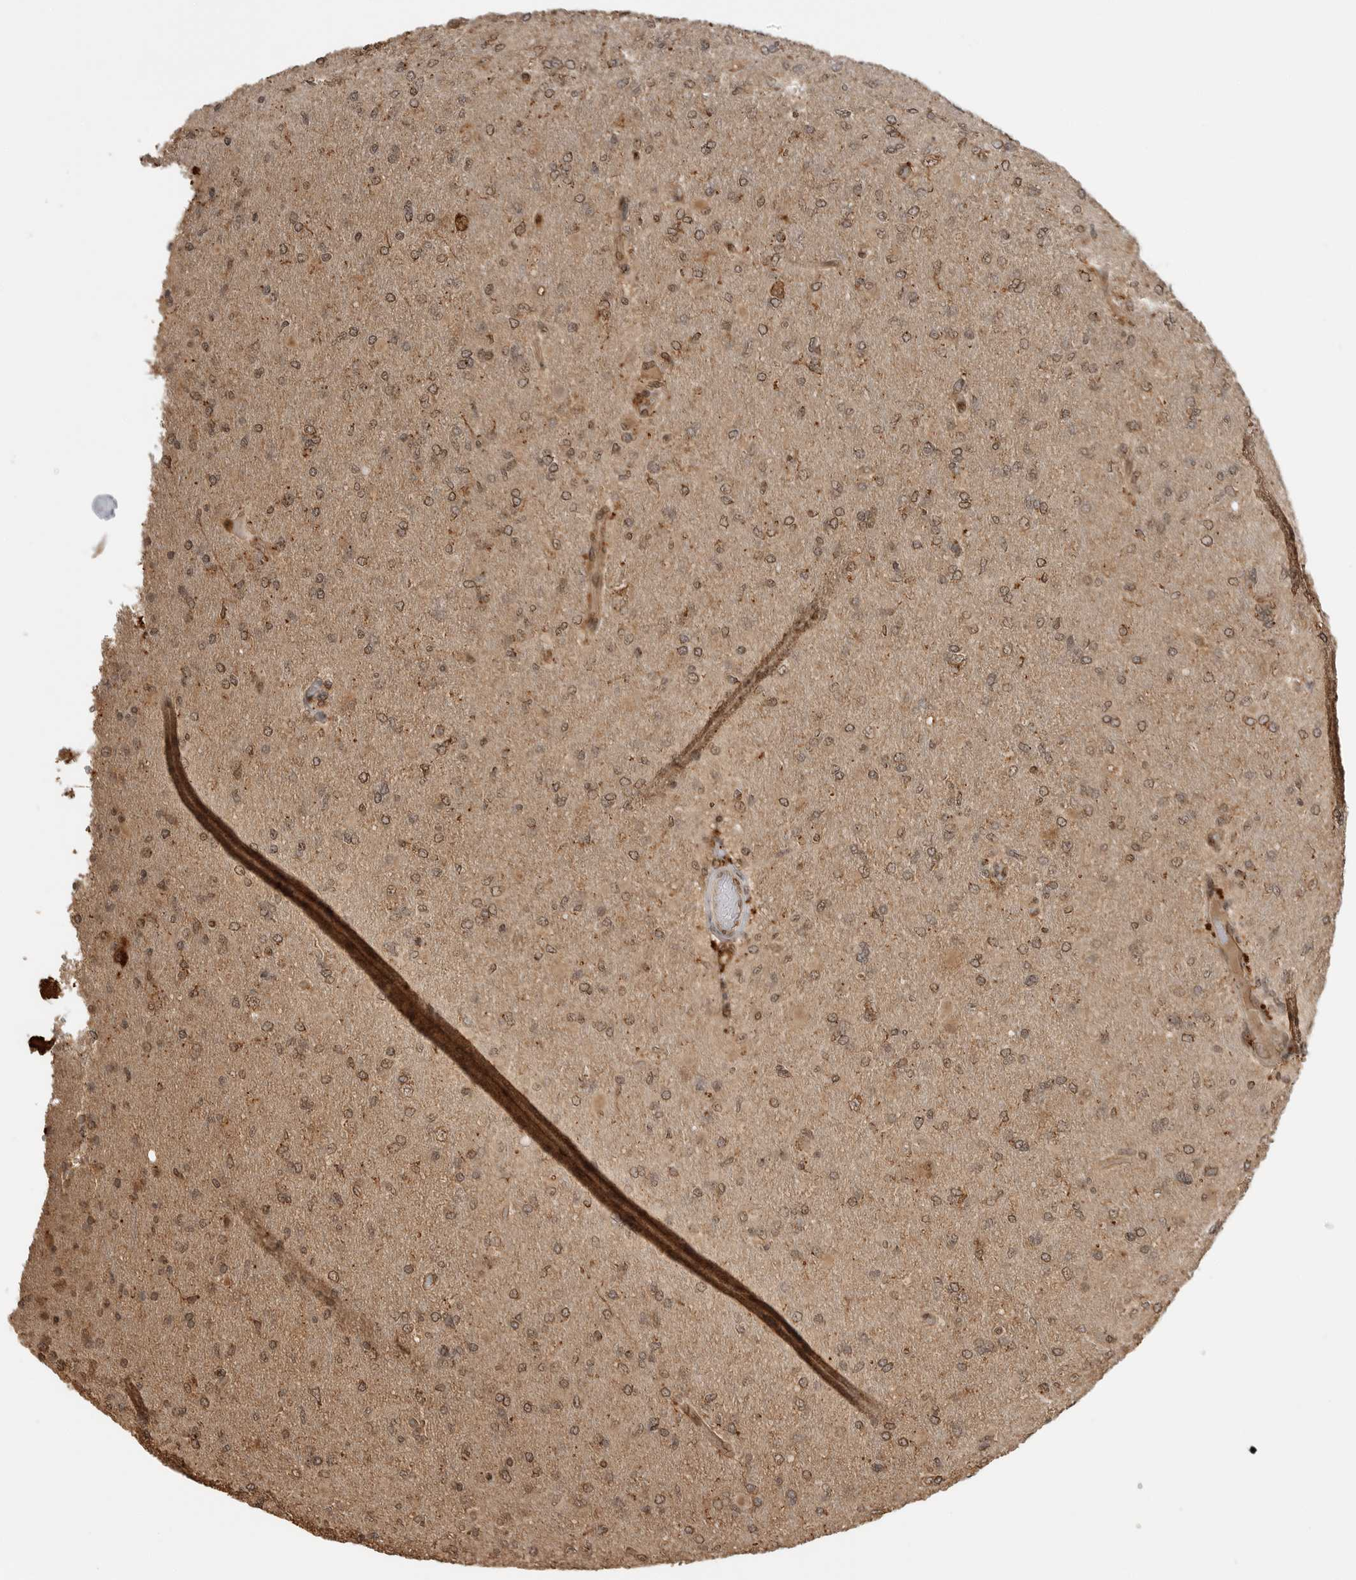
{"staining": {"intensity": "weak", "quantity": ">75%", "location": "nuclear"}, "tissue": "glioma", "cell_type": "Tumor cells", "image_type": "cancer", "snomed": [{"axis": "morphology", "description": "Glioma, malignant, High grade"}, {"axis": "topography", "description": "Cerebral cortex"}], "caption": "IHC photomicrograph of malignant glioma (high-grade) stained for a protein (brown), which exhibits low levels of weak nuclear staining in approximately >75% of tumor cells.", "gene": "BMP2K", "patient": {"sex": "female", "age": 36}}